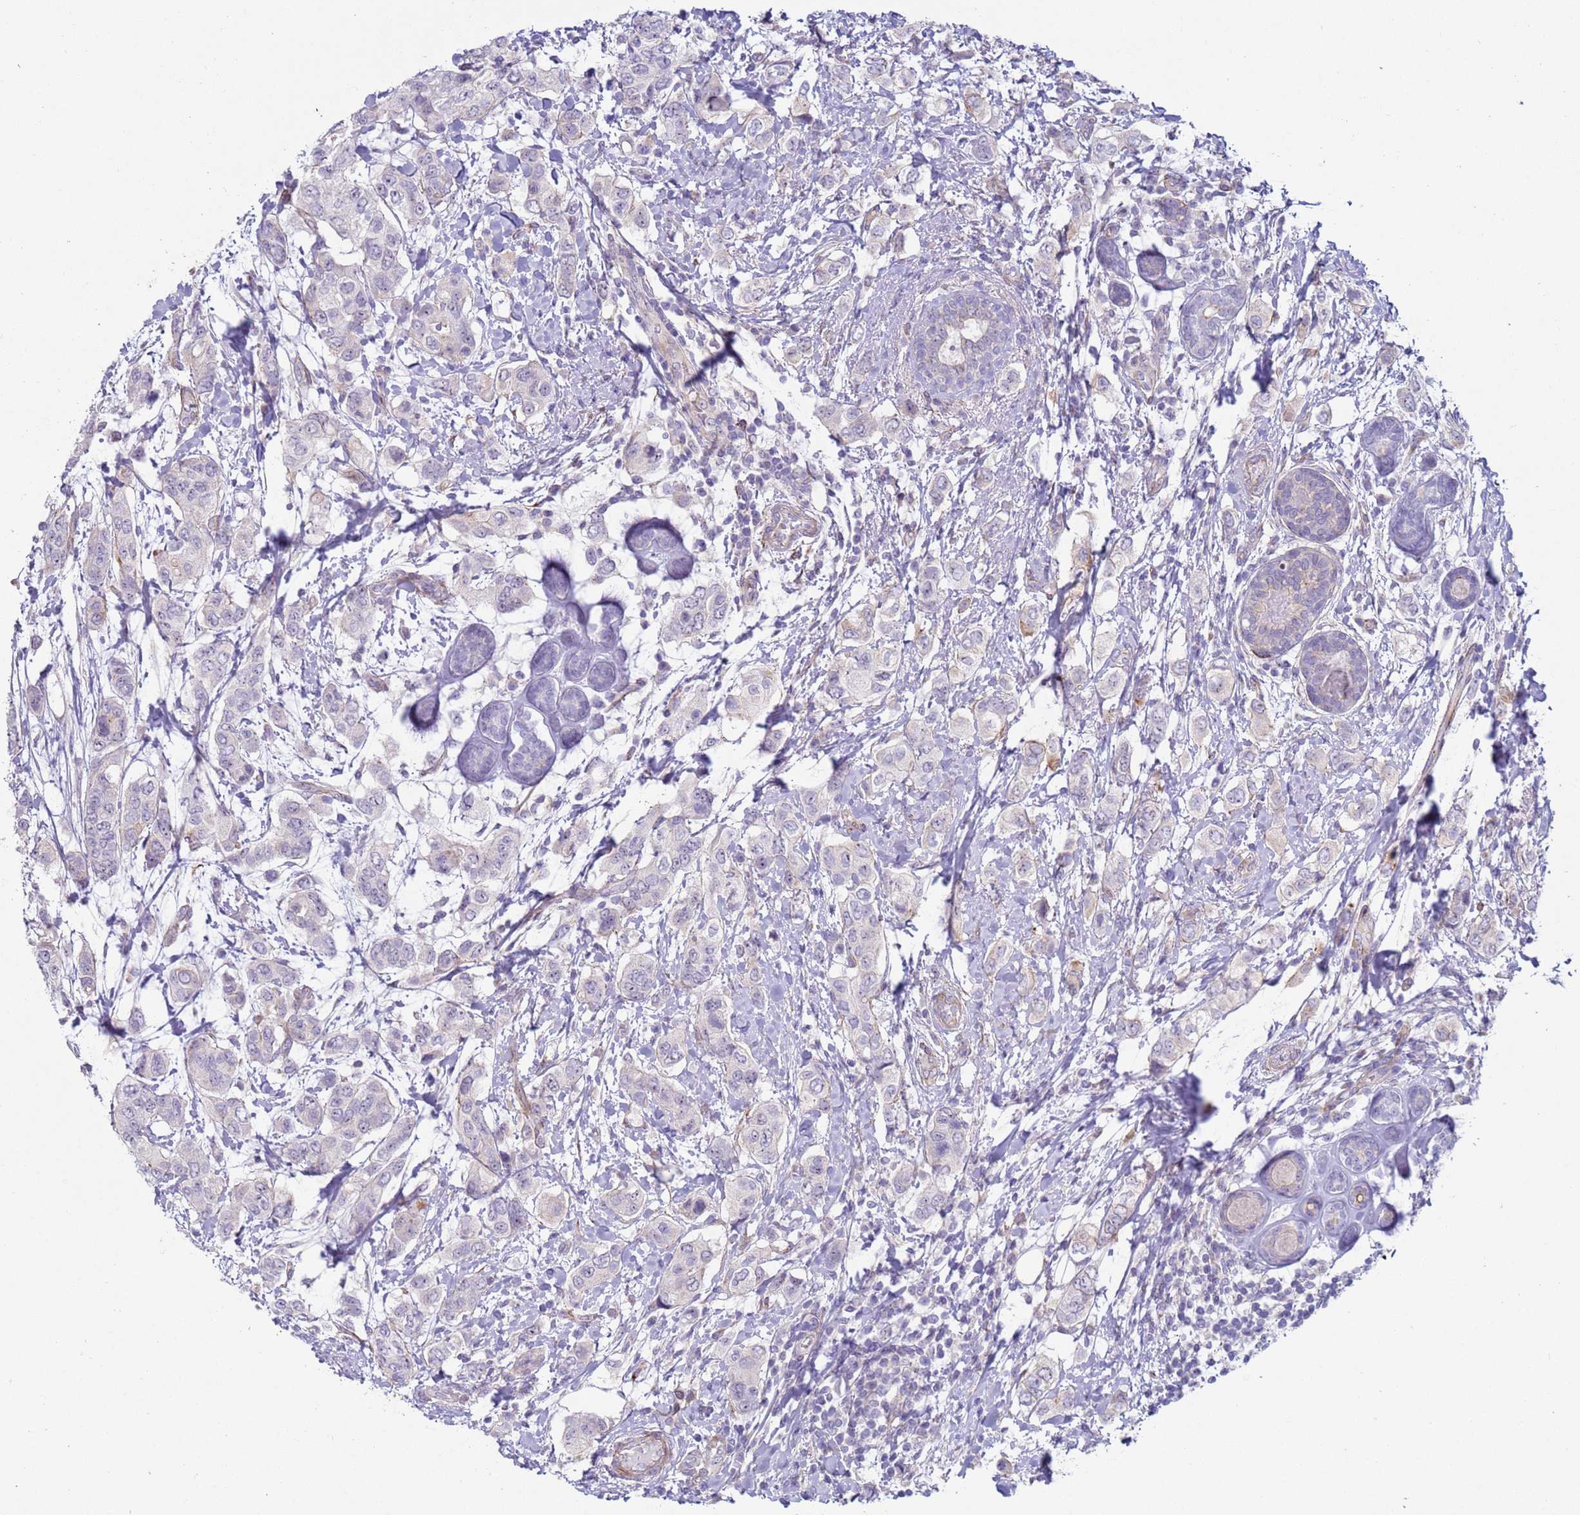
{"staining": {"intensity": "negative", "quantity": "none", "location": "none"}, "tissue": "breast cancer", "cell_type": "Tumor cells", "image_type": "cancer", "snomed": [{"axis": "morphology", "description": "Lobular carcinoma"}, {"axis": "topography", "description": "Breast"}], "caption": "High power microscopy micrograph of an immunohistochemistry micrograph of breast cancer (lobular carcinoma), revealing no significant expression in tumor cells. (Immunohistochemistry (ihc), brightfield microscopy, high magnification).", "gene": "HEATR1", "patient": {"sex": "female", "age": 51}}